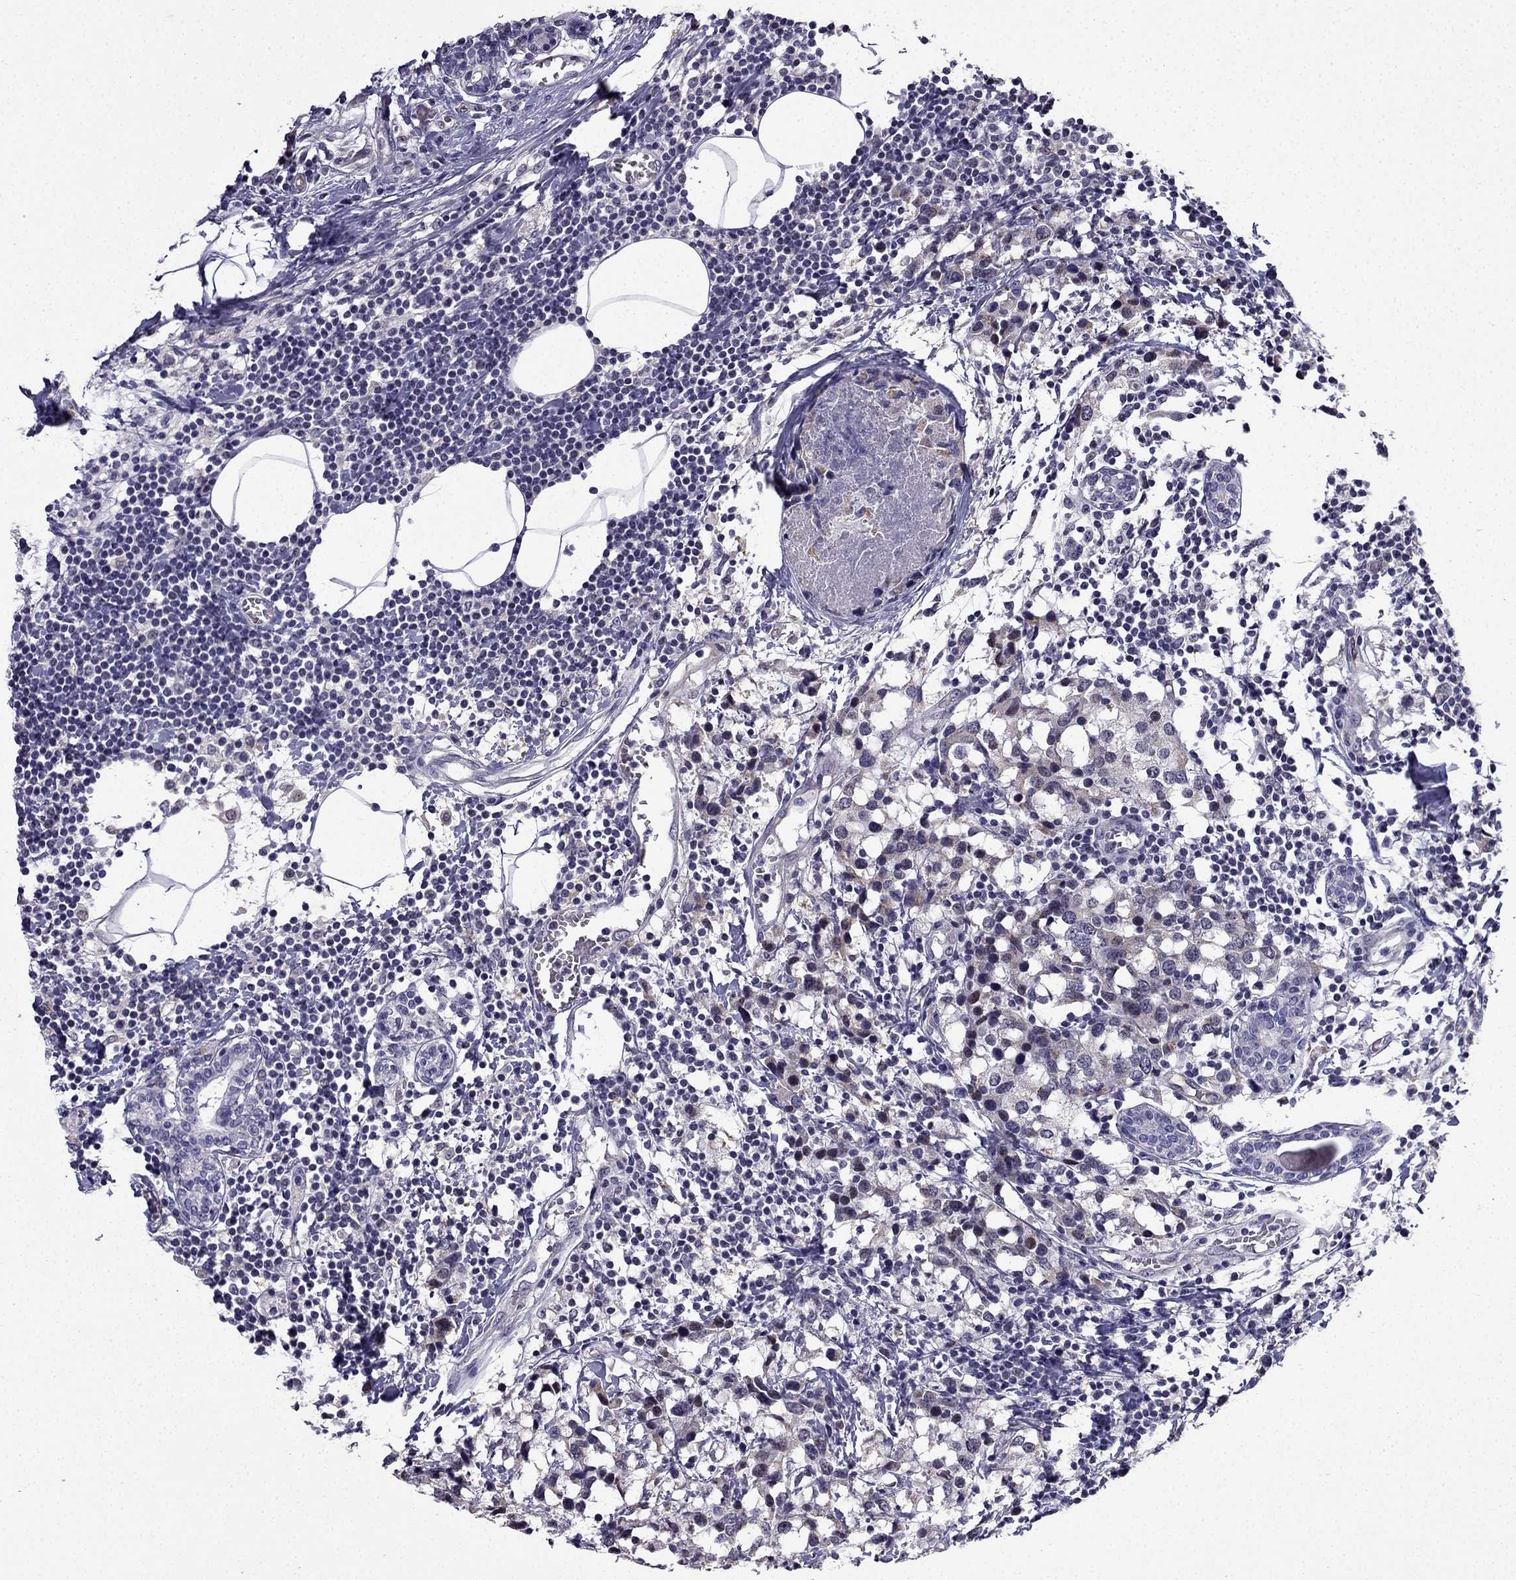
{"staining": {"intensity": "weak", "quantity": "<25%", "location": "cytoplasmic/membranous"}, "tissue": "breast cancer", "cell_type": "Tumor cells", "image_type": "cancer", "snomed": [{"axis": "morphology", "description": "Lobular carcinoma"}, {"axis": "topography", "description": "Breast"}], "caption": "The immunohistochemistry (IHC) photomicrograph has no significant staining in tumor cells of breast cancer (lobular carcinoma) tissue.", "gene": "SLC6A2", "patient": {"sex": "female", "age": 59}}